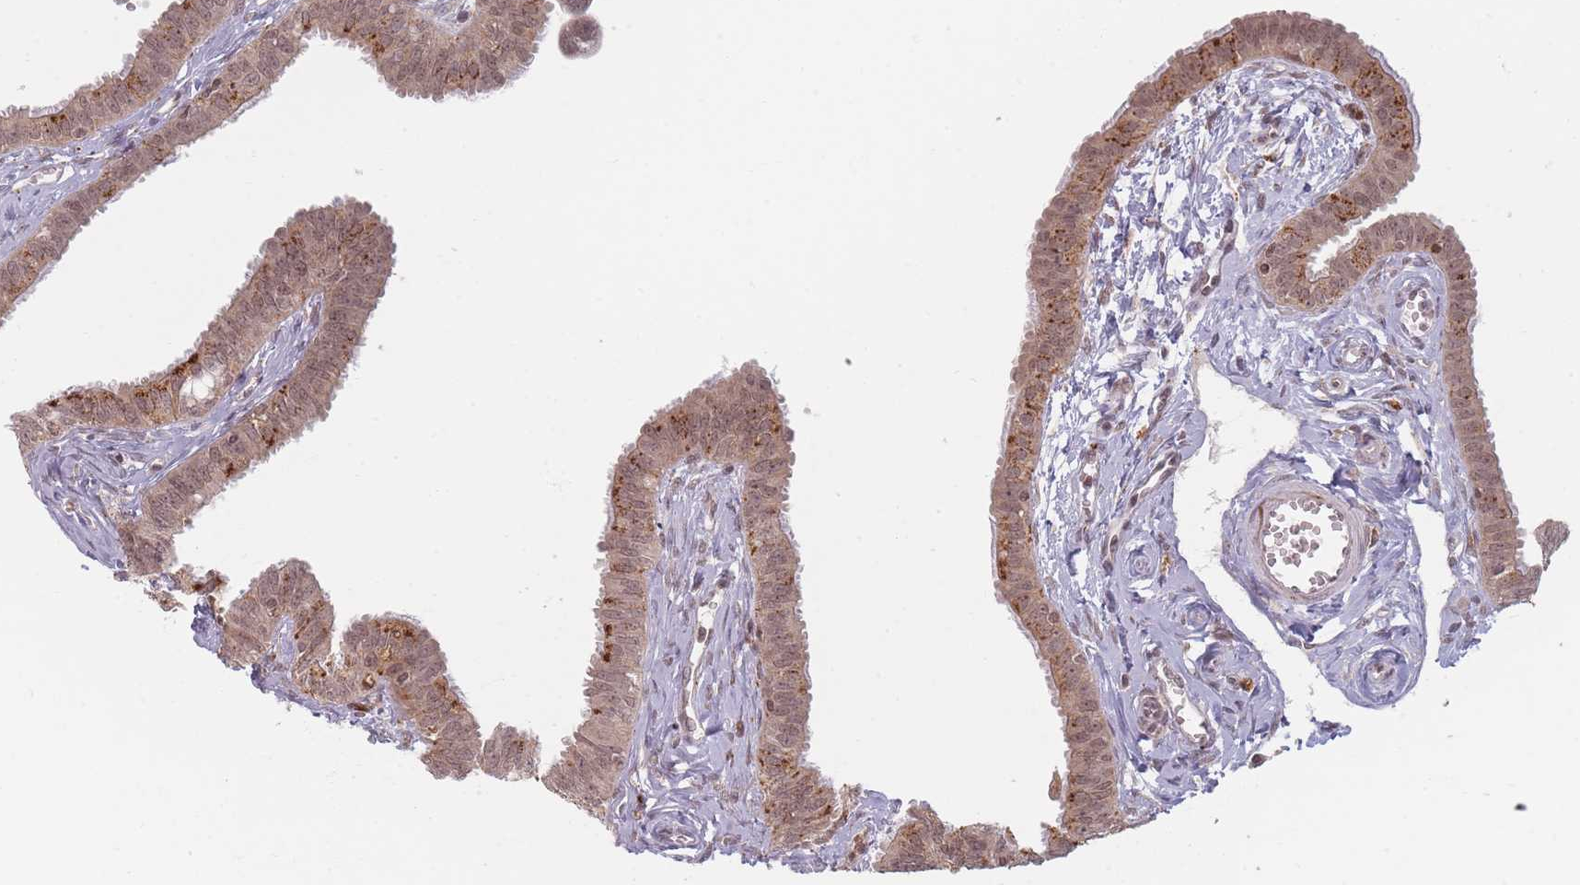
{"staining": {"intensity": "moderate", "quantity": ">75%", "location": "cytoplasmic/membranous,nuclear"}, "tissue": "fallopian tube", "cell_type": "Glandular cells", "image_type": "normal", "snomed": [{"axis": "morphology", "description": "Normal tissue, NOS"}, {"axis": "morphology", "description": "Carcinoma, NOS"}, {"axis": "topography", "description": "Fallopian tube"}, {"axis": "topography", "description": "Ovary"}], "caption": "This micrograph demonstrates immunohistochemistry staining of normal human fallopian tube, with medium moderate cytoplasmic/membranous,nuclear expression in approximately >75% of glandular cells.", "gene": "SPATA45", "patient": {"sex": "female", "age": 59}}